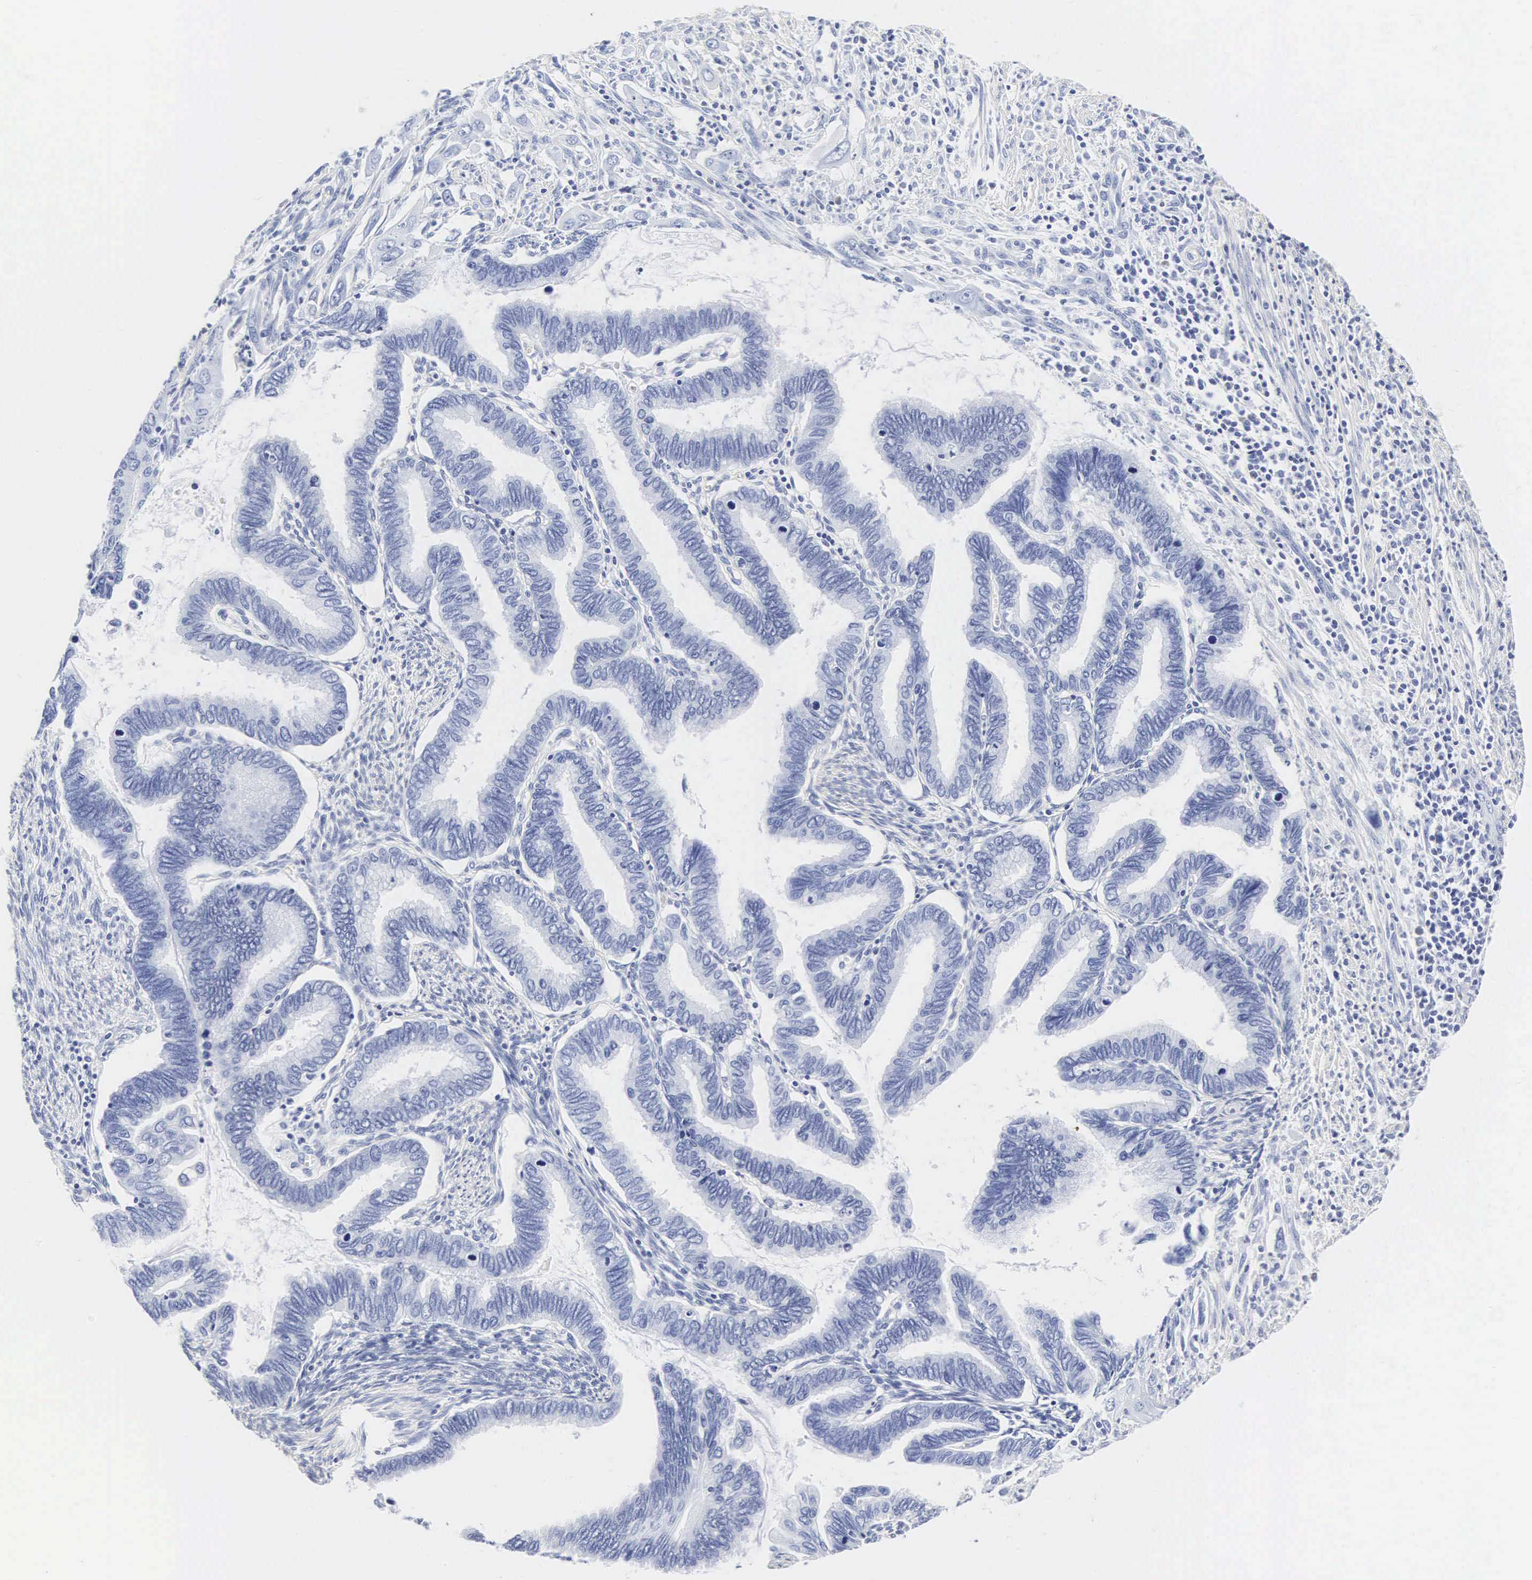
{"staining": {"intensity": "negative", "quantity": "none", "location": "none"}, "tissue": "cervical cancer", "cell_type": "Tumor cells", "image_type": "cancer", "snomed": [{"axis": "morphology", "description": "Adenocarcinoma, NOS"}, {"axis": "topography", "description": "Cervix"}], "caption": "Immunohistochemical staining of human cervical adenocarcinoma exhibits no significant expression in tumor cells.", "gene": "INS", "patient": {"sex": "female", "age": 49}}